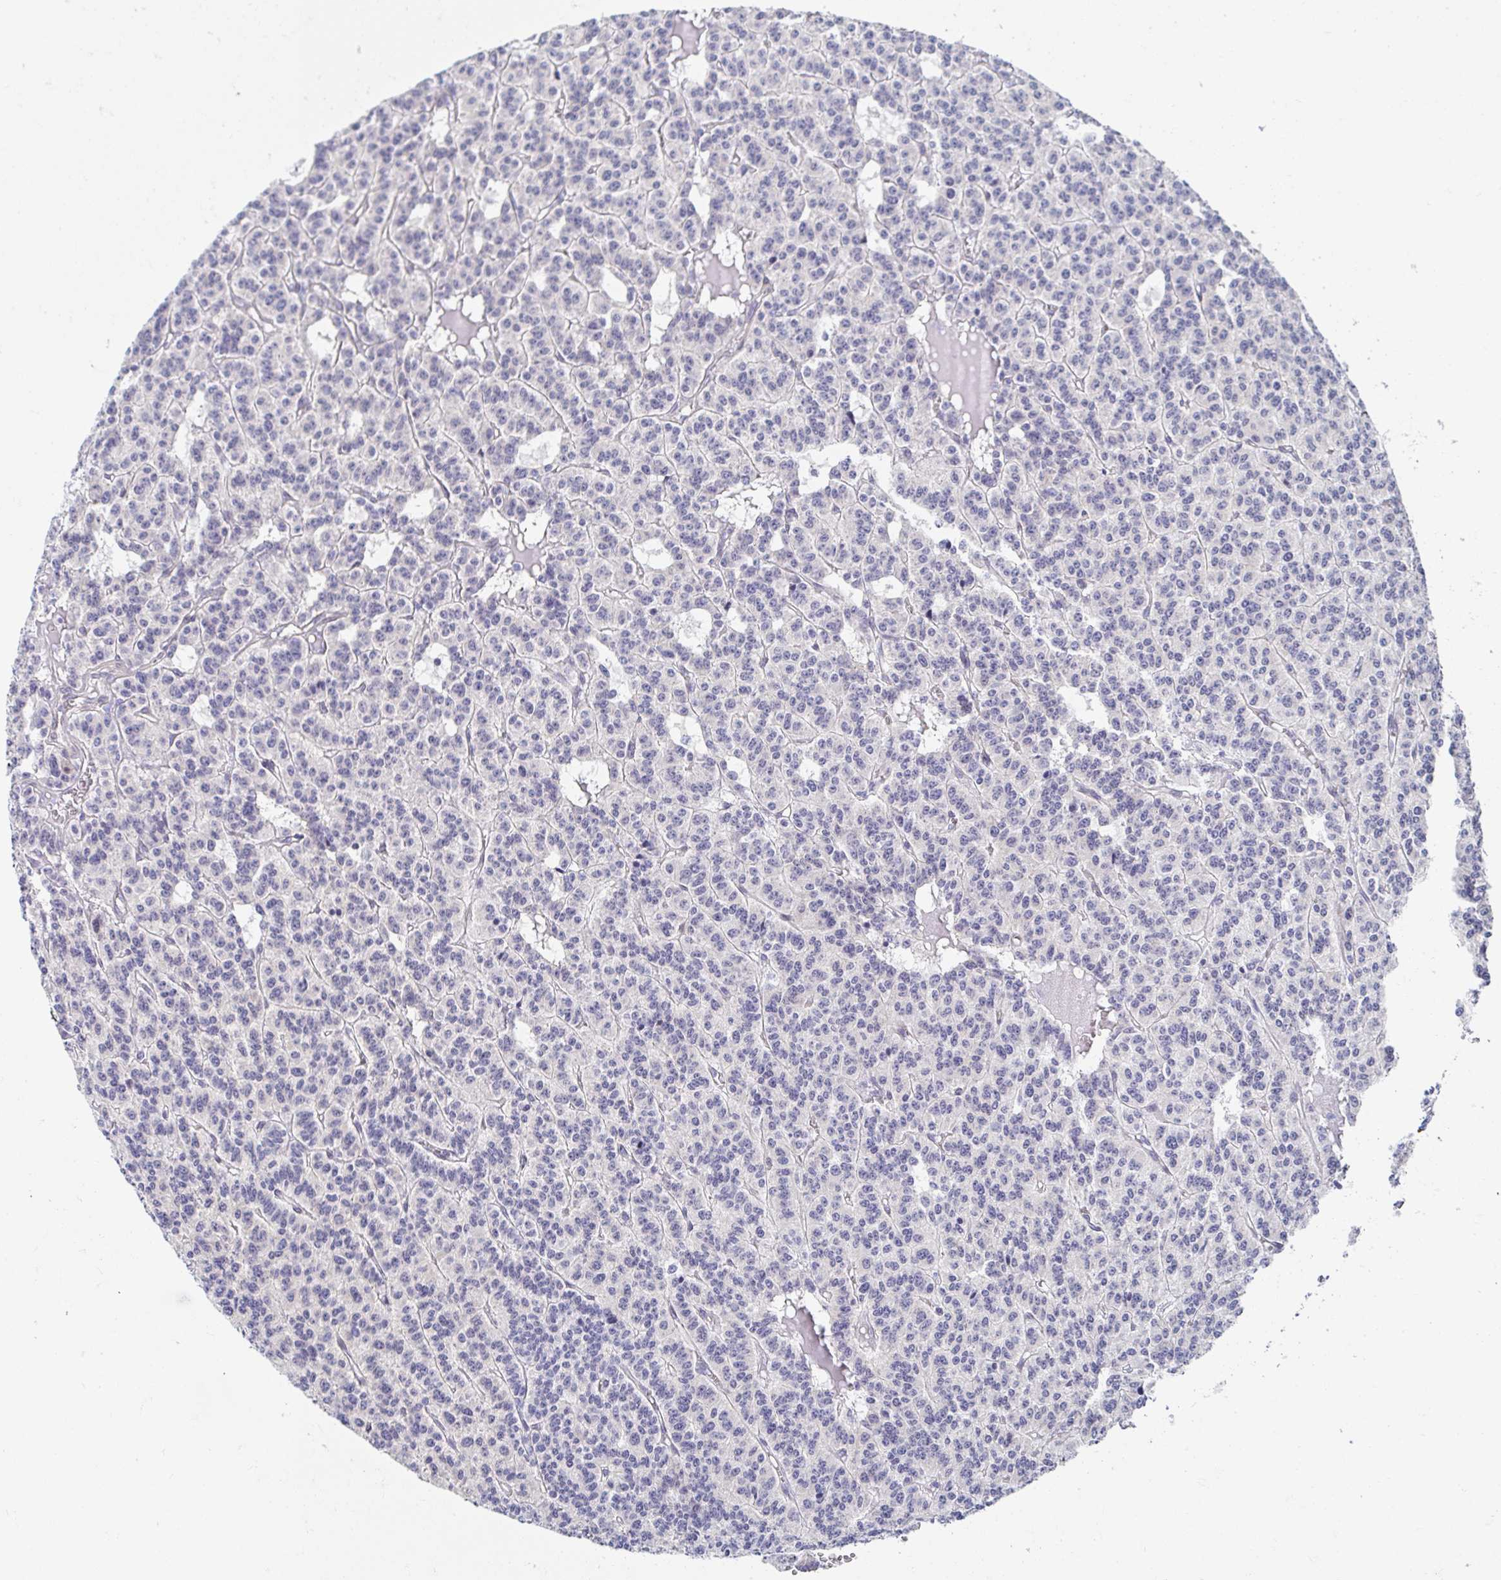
{"staining": {"intensity": "negative", "quantity": "none", "location": "none"}, "tissue": "carcinoid", "cell_type": "Tumor cells", "image_type": "cancer", "snomed": [{"axis": "morphology", "description": "Carcinoid, malignant, NOS"}, {"axis": "topography", "description": "Lung"}], "caption": "Immunohistochemistry (IHC) histopathology image of neoplastic tissue: carcinoid stained with DAB shows no significant protein expression in tumor cells.", "gene": "AKAP14", "patient": {"sex": "female", "age": 71}}